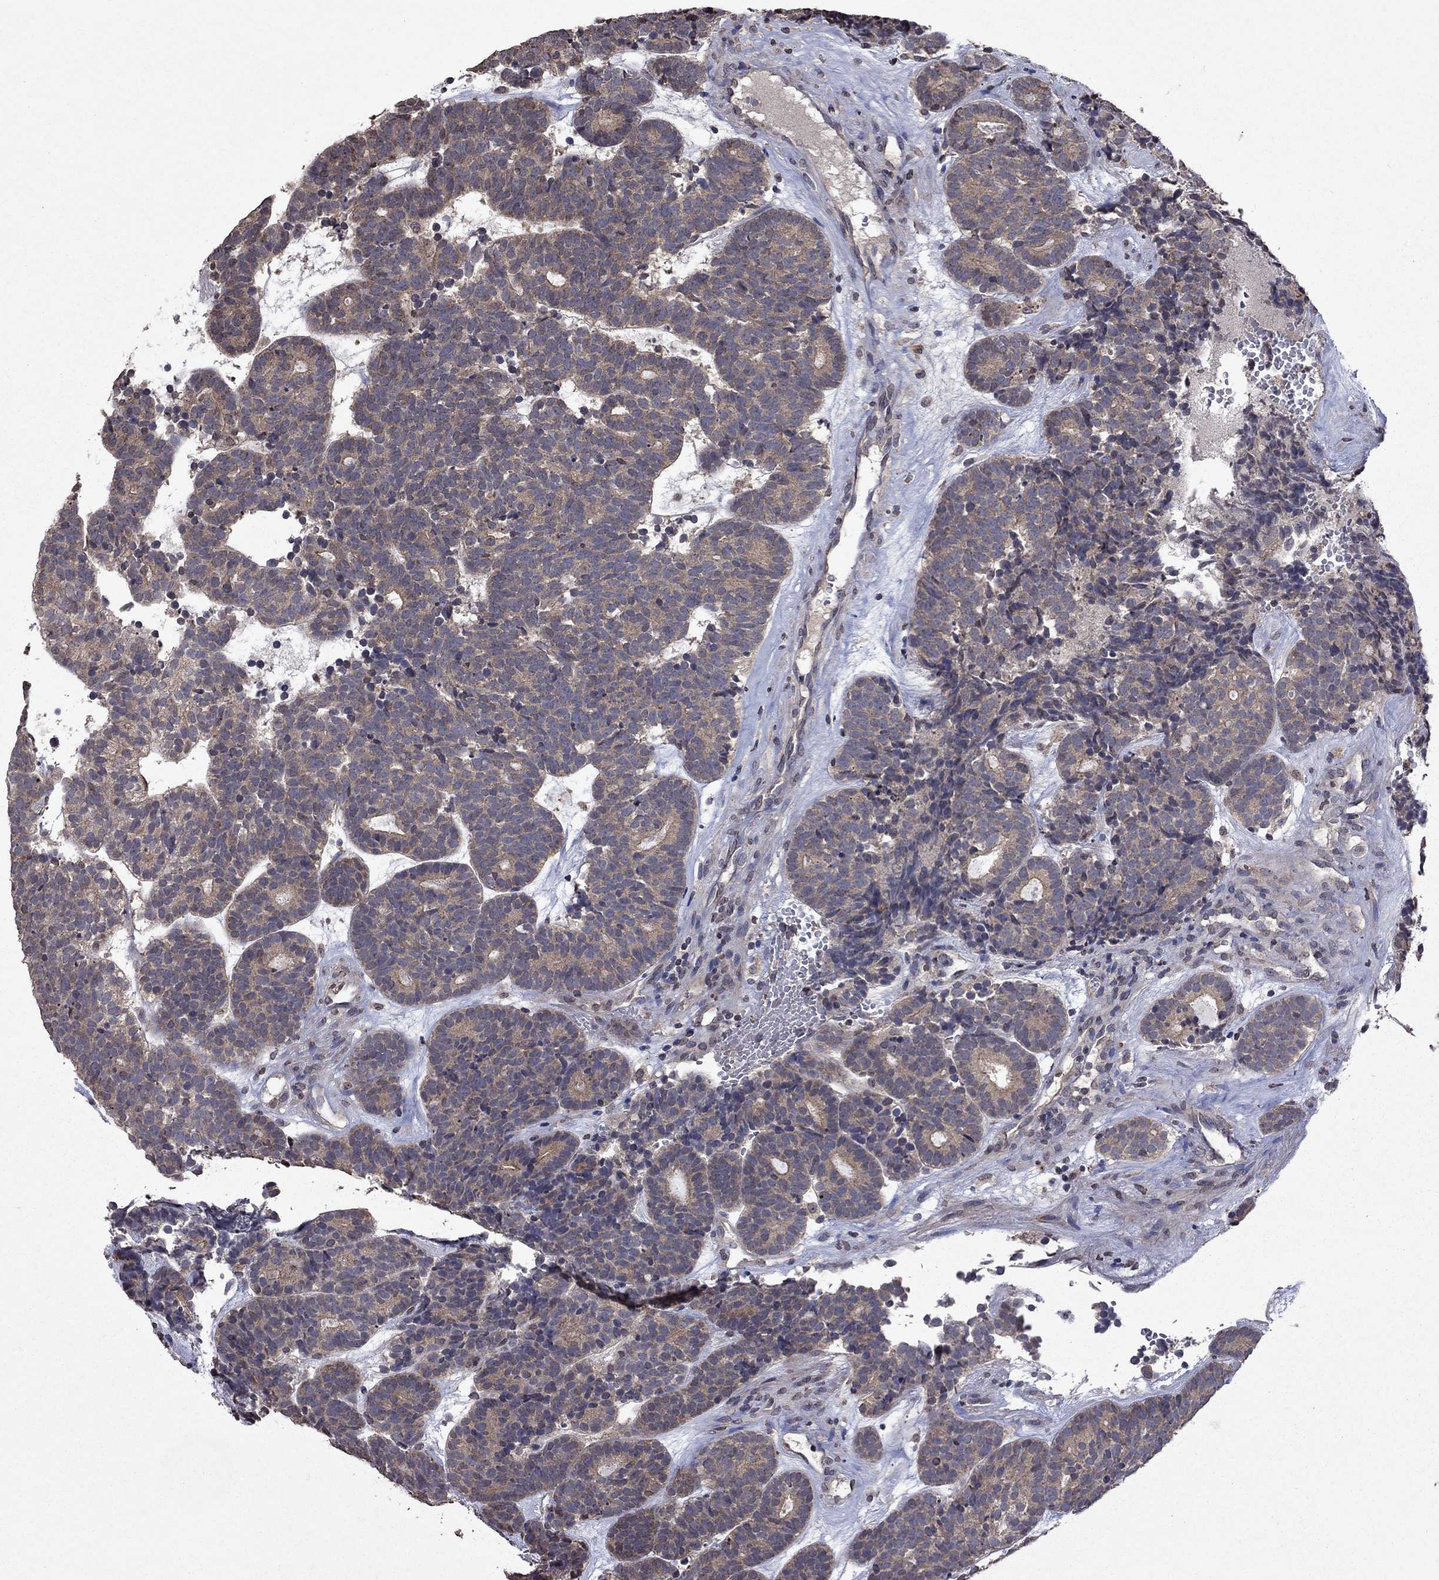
{"staining": {"intensity": "weak", "quantity": ">75%", "location": "cytoplasmic/membranous"}, "tissue": "head and neck cancer", "cell_type": "Tumor cells", "image_type": "cancer", "snomed": [{"axis": "morphology", "description": "Adenocarcinoma, NOS"}, {"axis": "topography", "description": "Head-Neck"}], "caption": "Immunohistochemical staining of human head and neck cancer reveals low levels of weak cytoplasmic/membranous protein expression in approximately >75% of tumor cells.", "gene": "TTC38", "patient": {"sex": "female", "age": 81}}